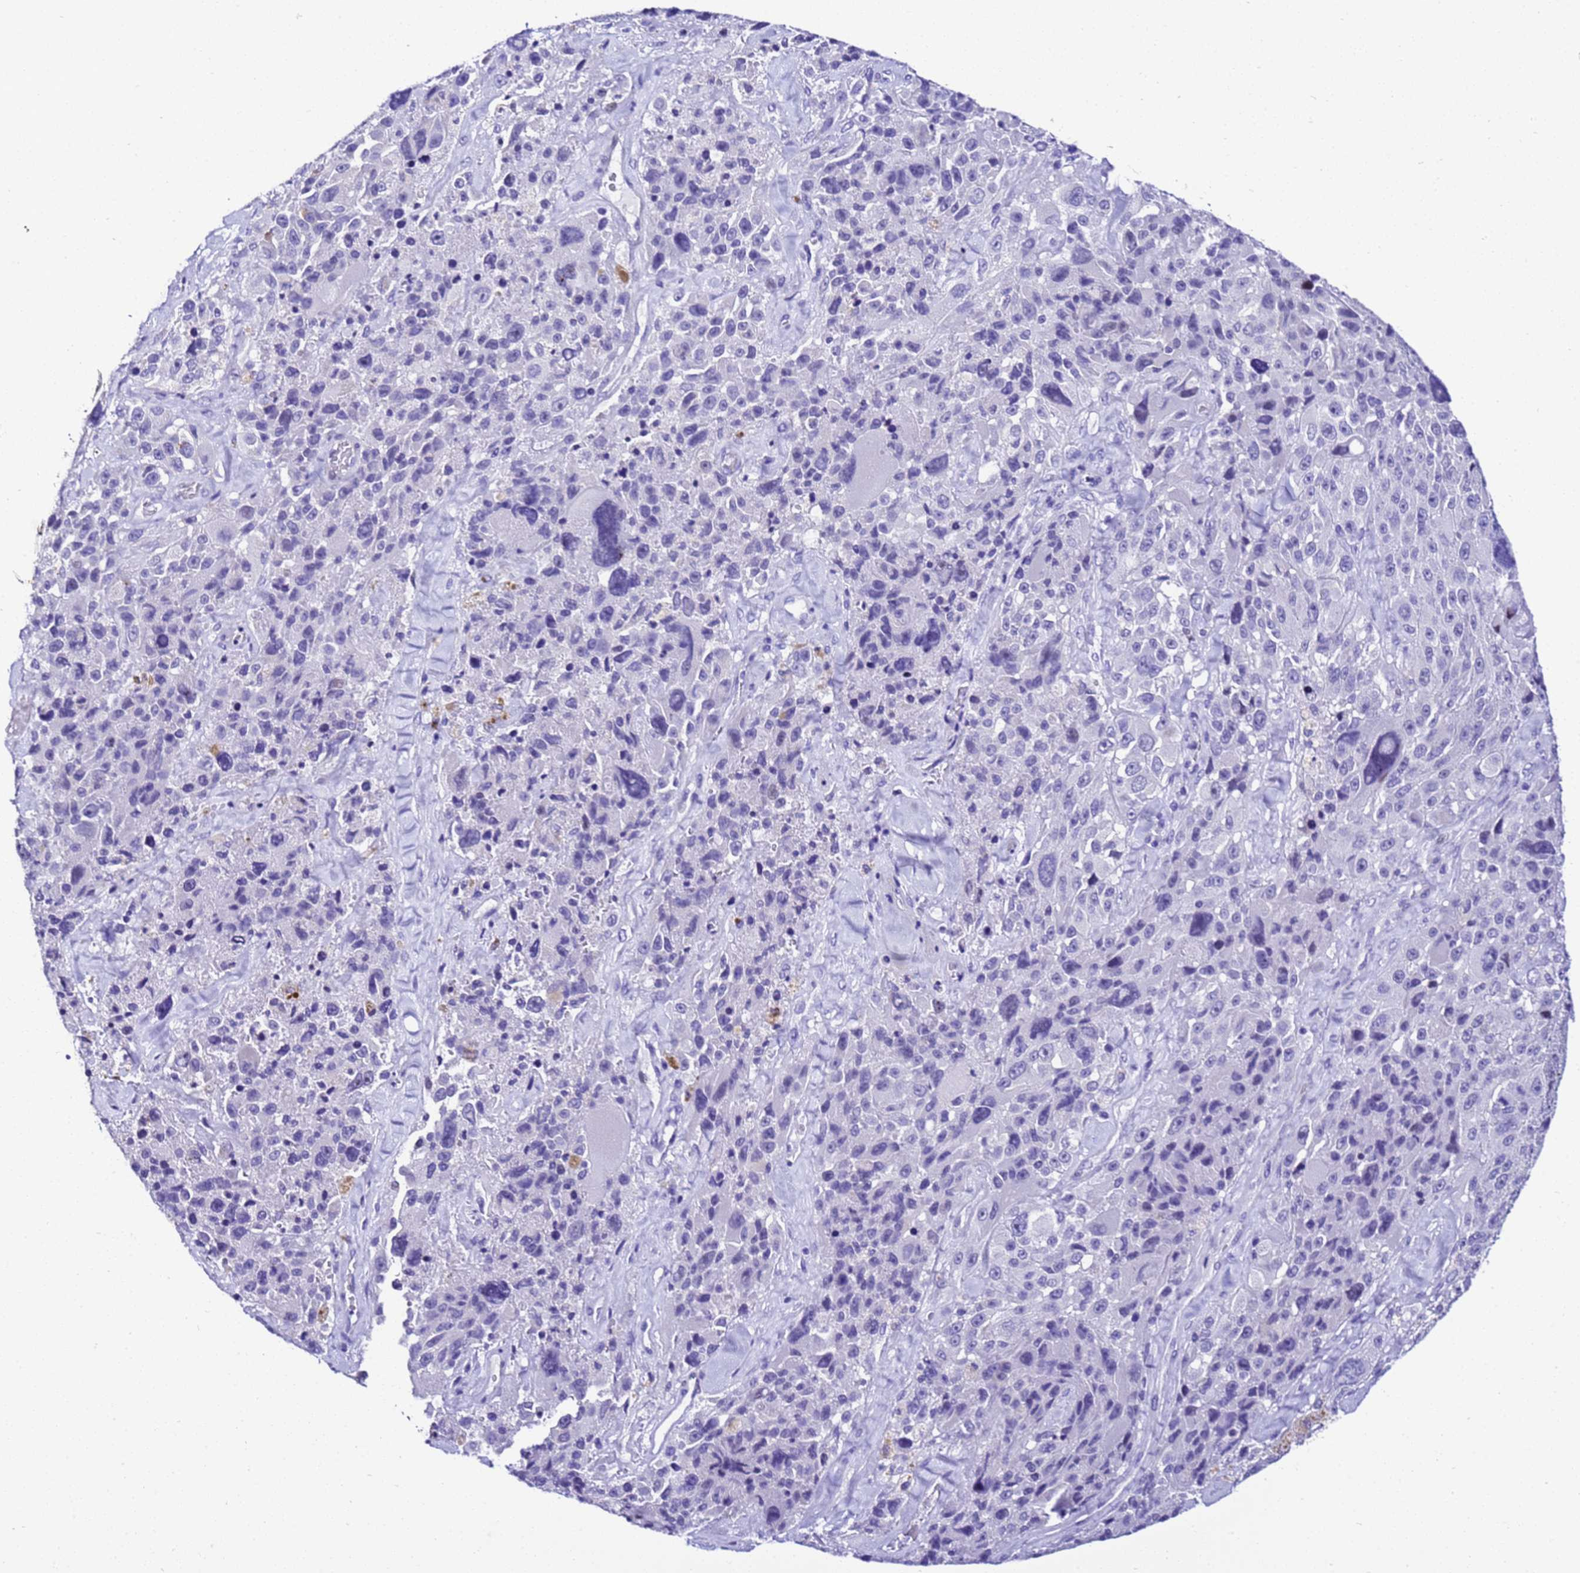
{"staining": {"intensity": "weak", "quantity": "<25%", "location": "nuclear"}, "tissue": "melanoma", "cell_type": "Tumor cells", "image_type": "cancer", "snomed": [{"axis": "morphology", "description": "Malignant melanoma, Metastatic site"}, {"axis": "topography", "description": "Lymph node"}], "caption": "Tumor cells are negative for brown protein staining in malignant melanoma (metastatic site).", "gene": "ZNF417", "patient": {"sex": "male", "age": 62}}